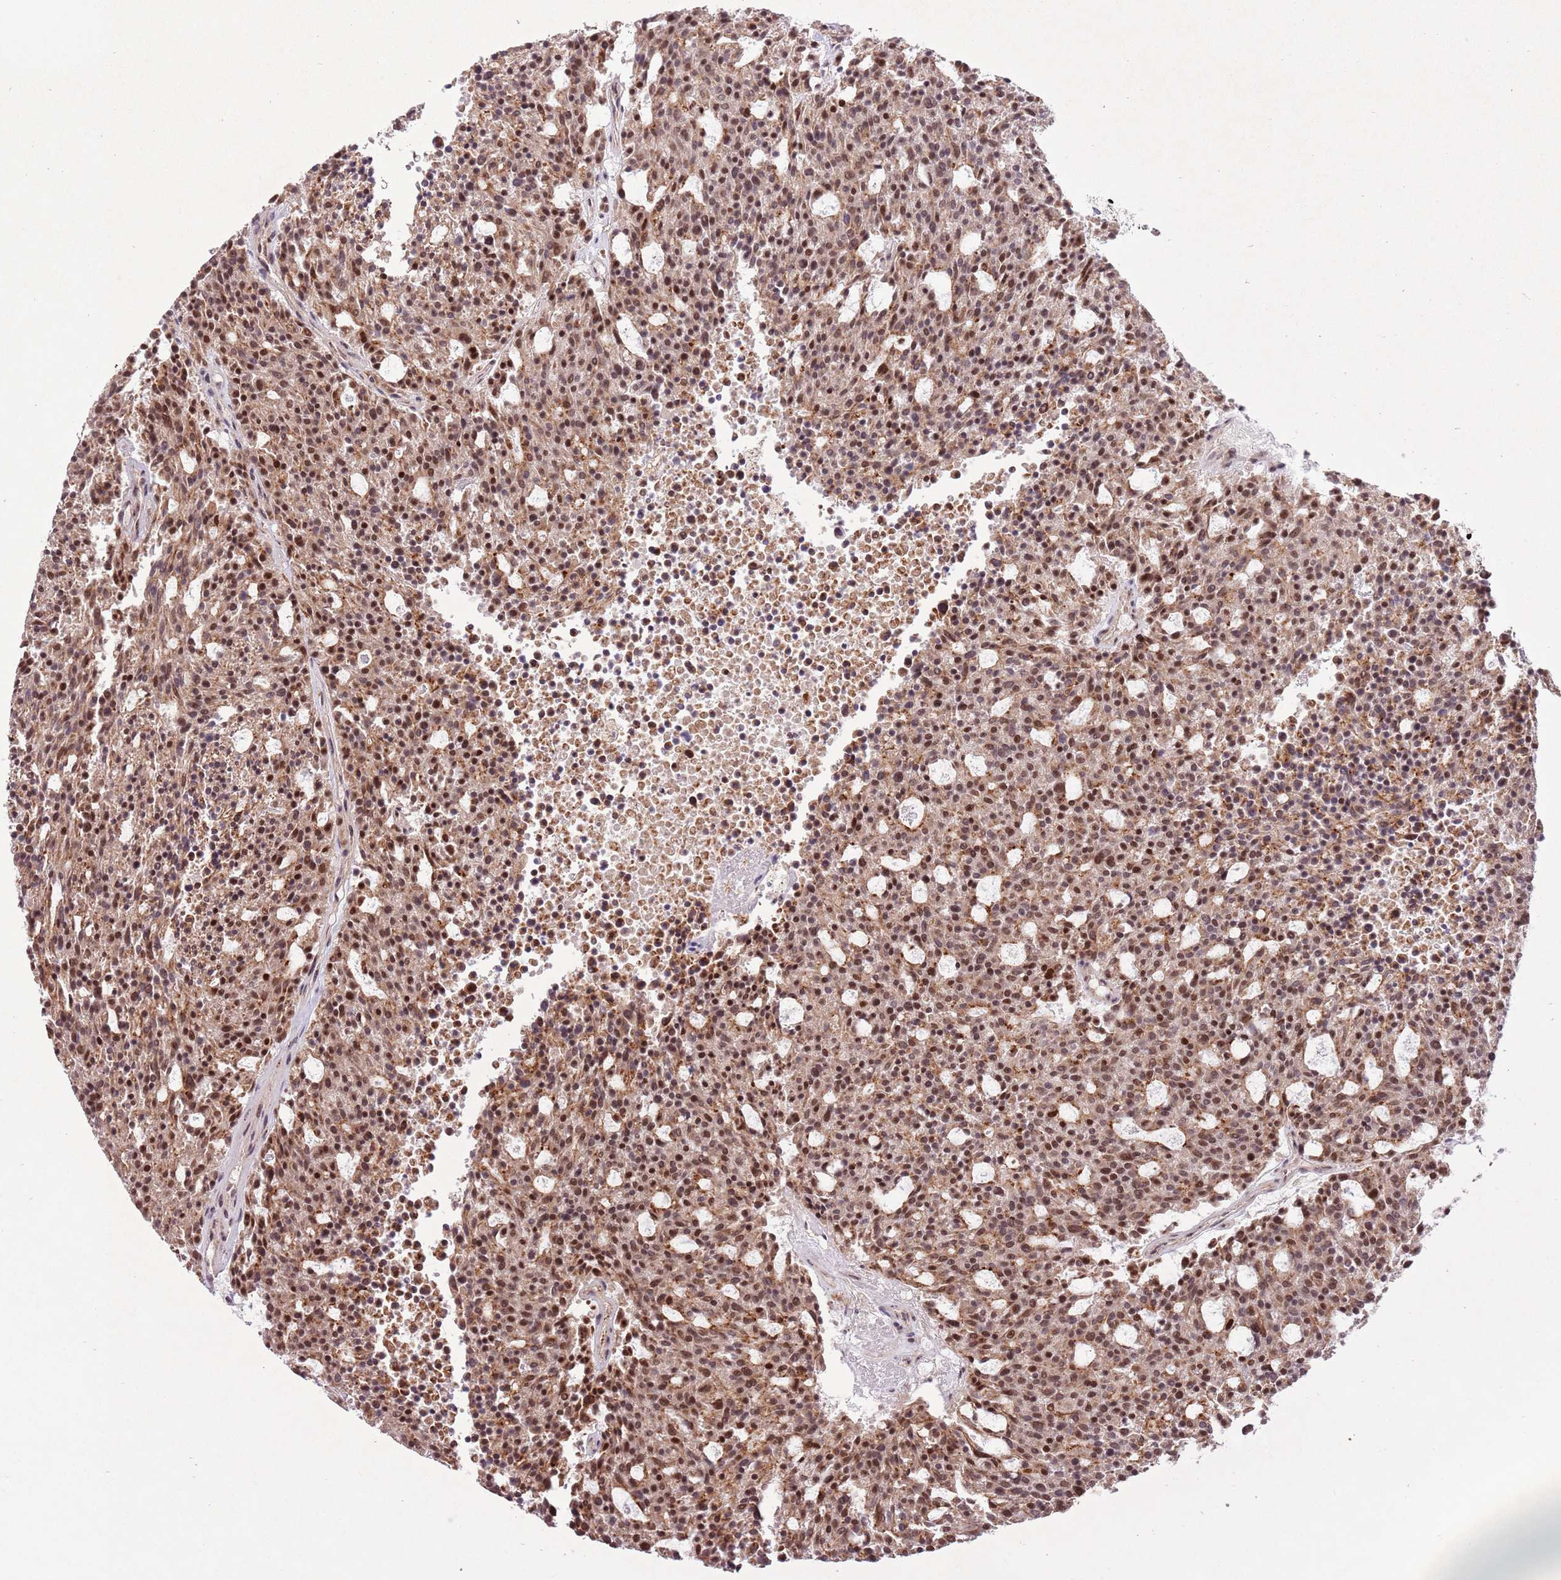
{"staining": {"intensity": "moderate", "quantity": ">75%", "location": "cytoplasmic/membranous,nuclear"}, "tissue": "carcinoid", "cell_type": "Tumor cells", "image_type": "cancer", "snomed": [{"axis": "morphology", "description": "Carcinoid, malignant, NOS"}, {"axis": "topography", "description": "Pancreas"}], "caption": "Protein expression analysis of human carcinoid reveals moderate cytoplasmic/membranous and nuclear positivity in about >75% of tumor cells.", "gene": "TRIM27", "patient": {"sex": "female", "age": 54}}